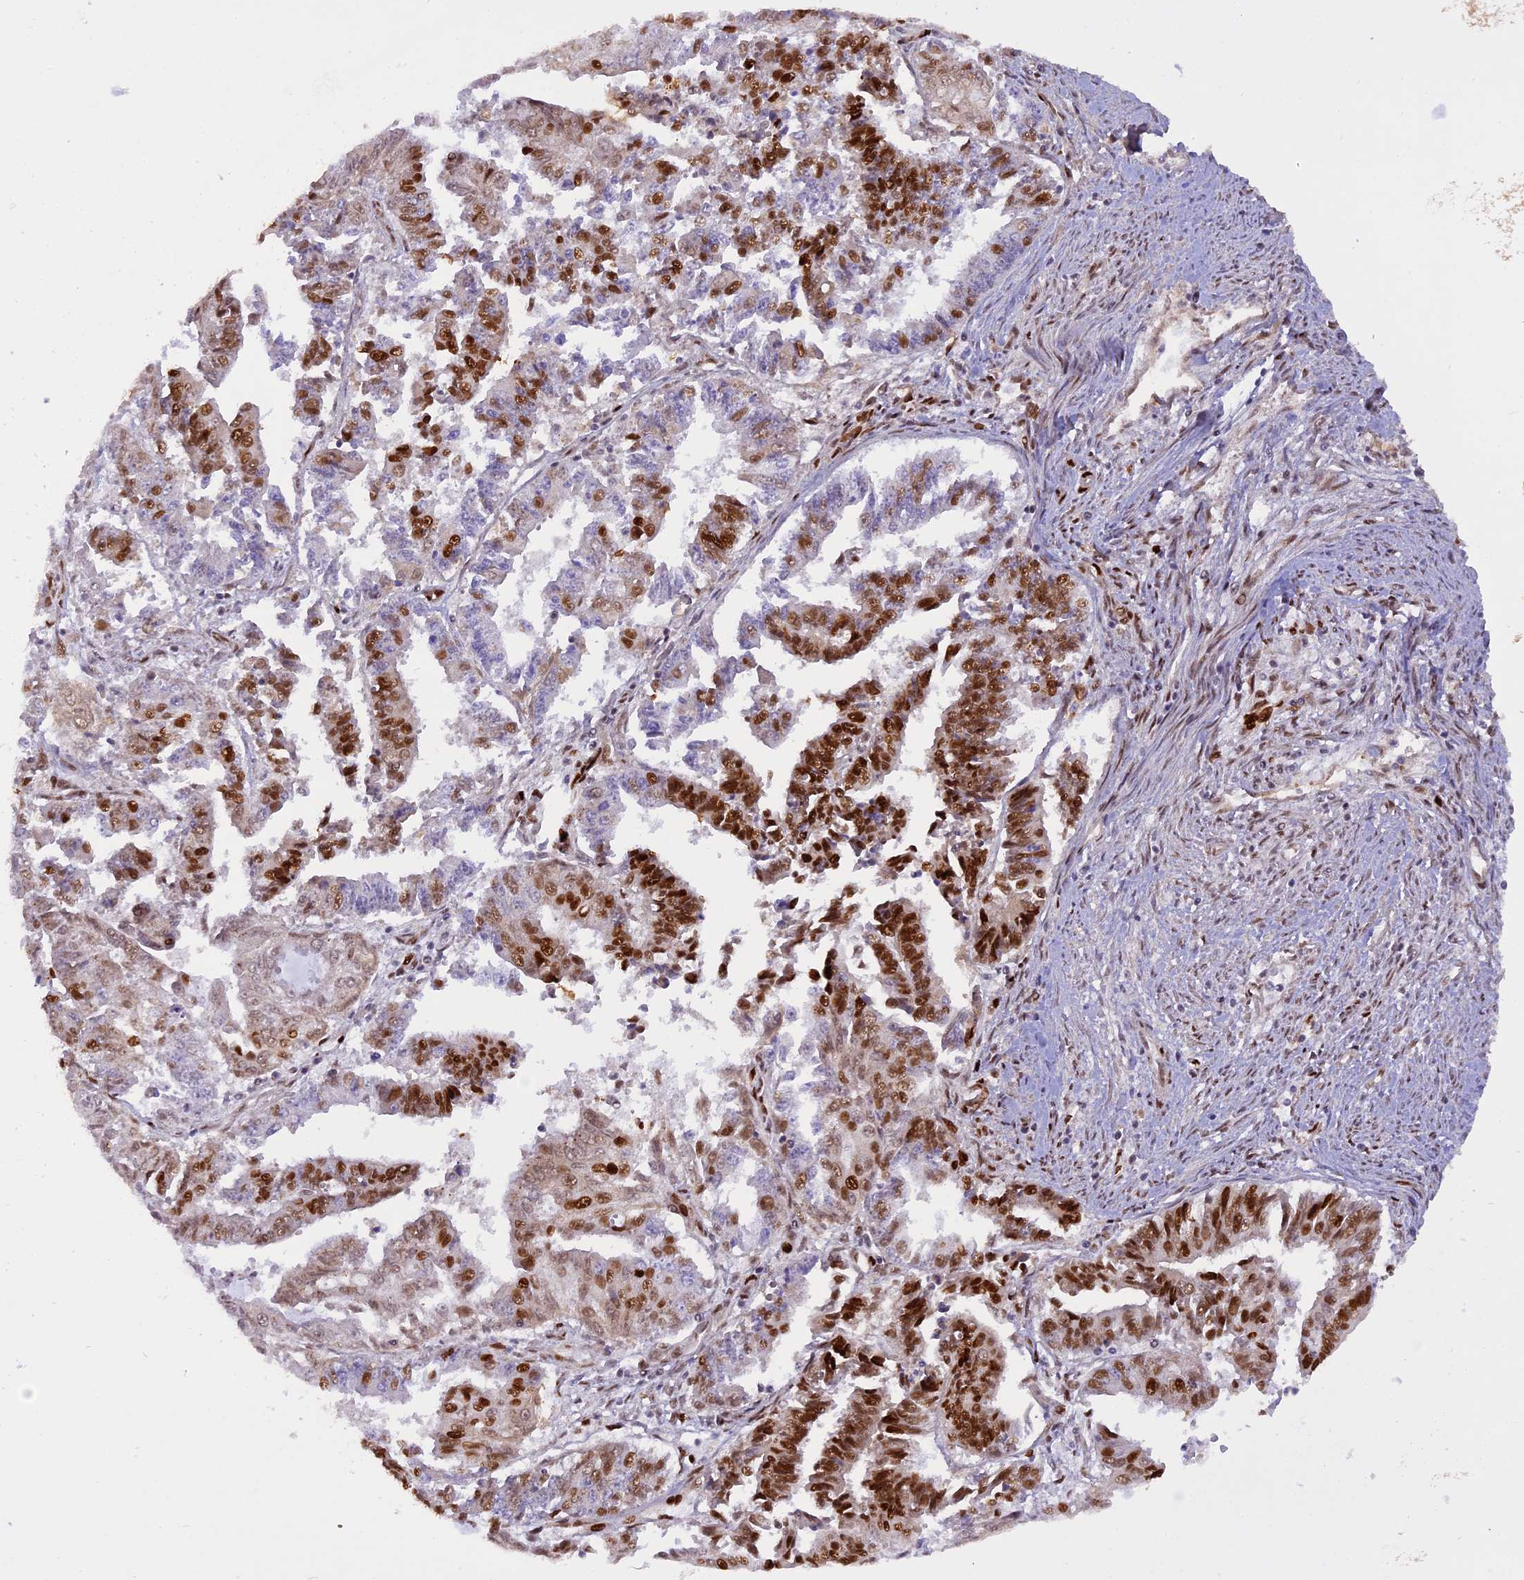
{"staining": {"intensity": "strong", "quantity": "25%-75%", "location": "nuclear"}, "tissue": "endometrial cancer", "cell_type": "Tumor cells", "image_type": "cancer", "snomed": [{"axis": "morphology", "description": "Adenocarcinoma, NOS"}, {"axis": "topography", "description": "Endometrium"}], "caption": "Endometrial cancer stained with DAB (3,3'-diaminobenzidine) immunohistochemistry demonstrates high levels of strong nuclear staining in approximately 25%-75% of tumor cells.", "gene": "MICALL1", "patient": {"sex": "female", "age": 73}}